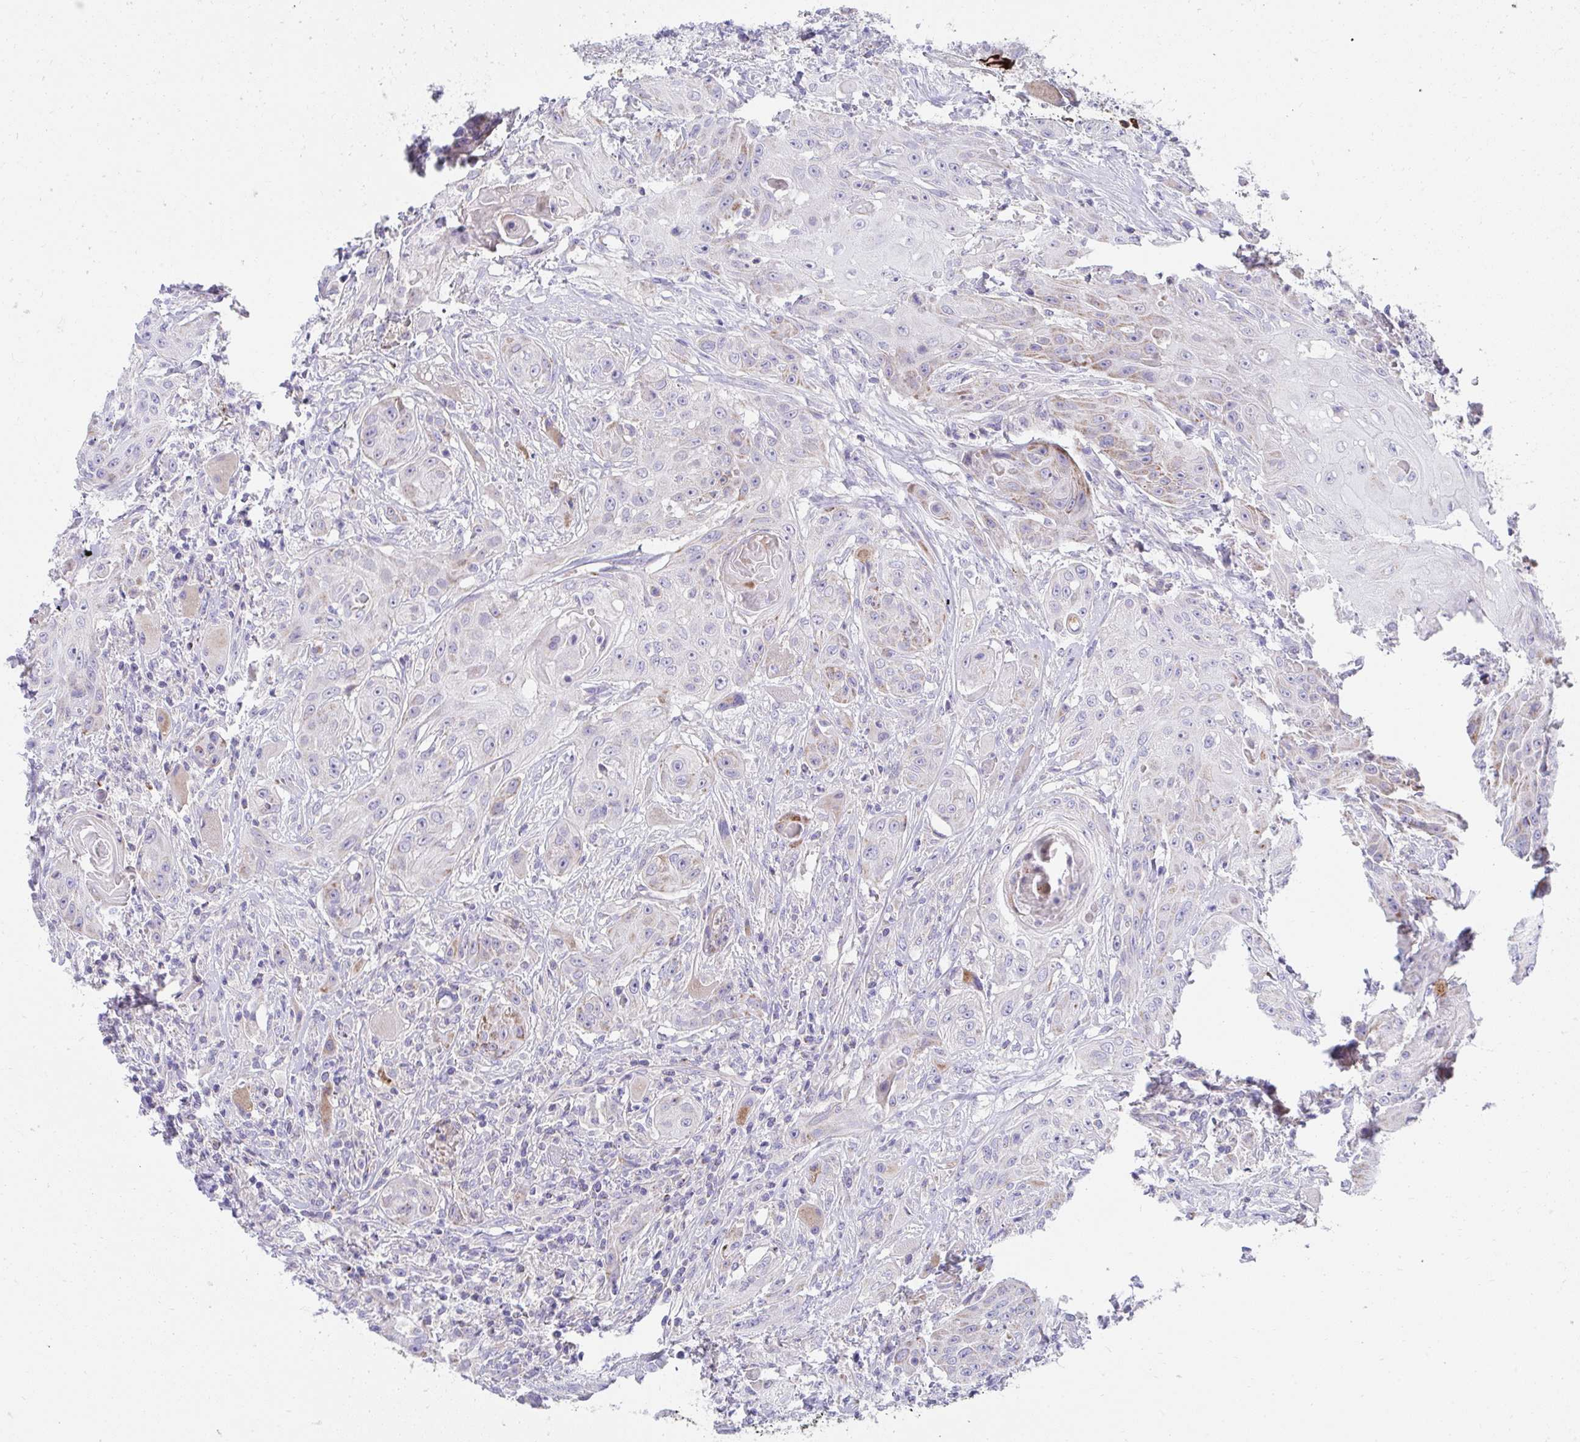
{"staining": {"intensity": "negative", "quantity": "none", "location": "none"}, "tissue": "head and neck cancer", "cell_type": "Tumor cells", "image_type": "cancer", "snomed": [{"axis": "morphology", "description": "Squamous cell carcinoma, NOS"}, {"axis": "topography", "description": "Oral tissue"}, {"axis": "topography", "description": "Head-Neck"}, {"axis": "topography", "description": "Neck, NOS"}], "caption": "Micrograph shows no significant protein positivity in tumor cells of squamous cell carcinoma (head and neck).", "gene": "PRRG3", "patient": {"sex": "female", "age": 55}}